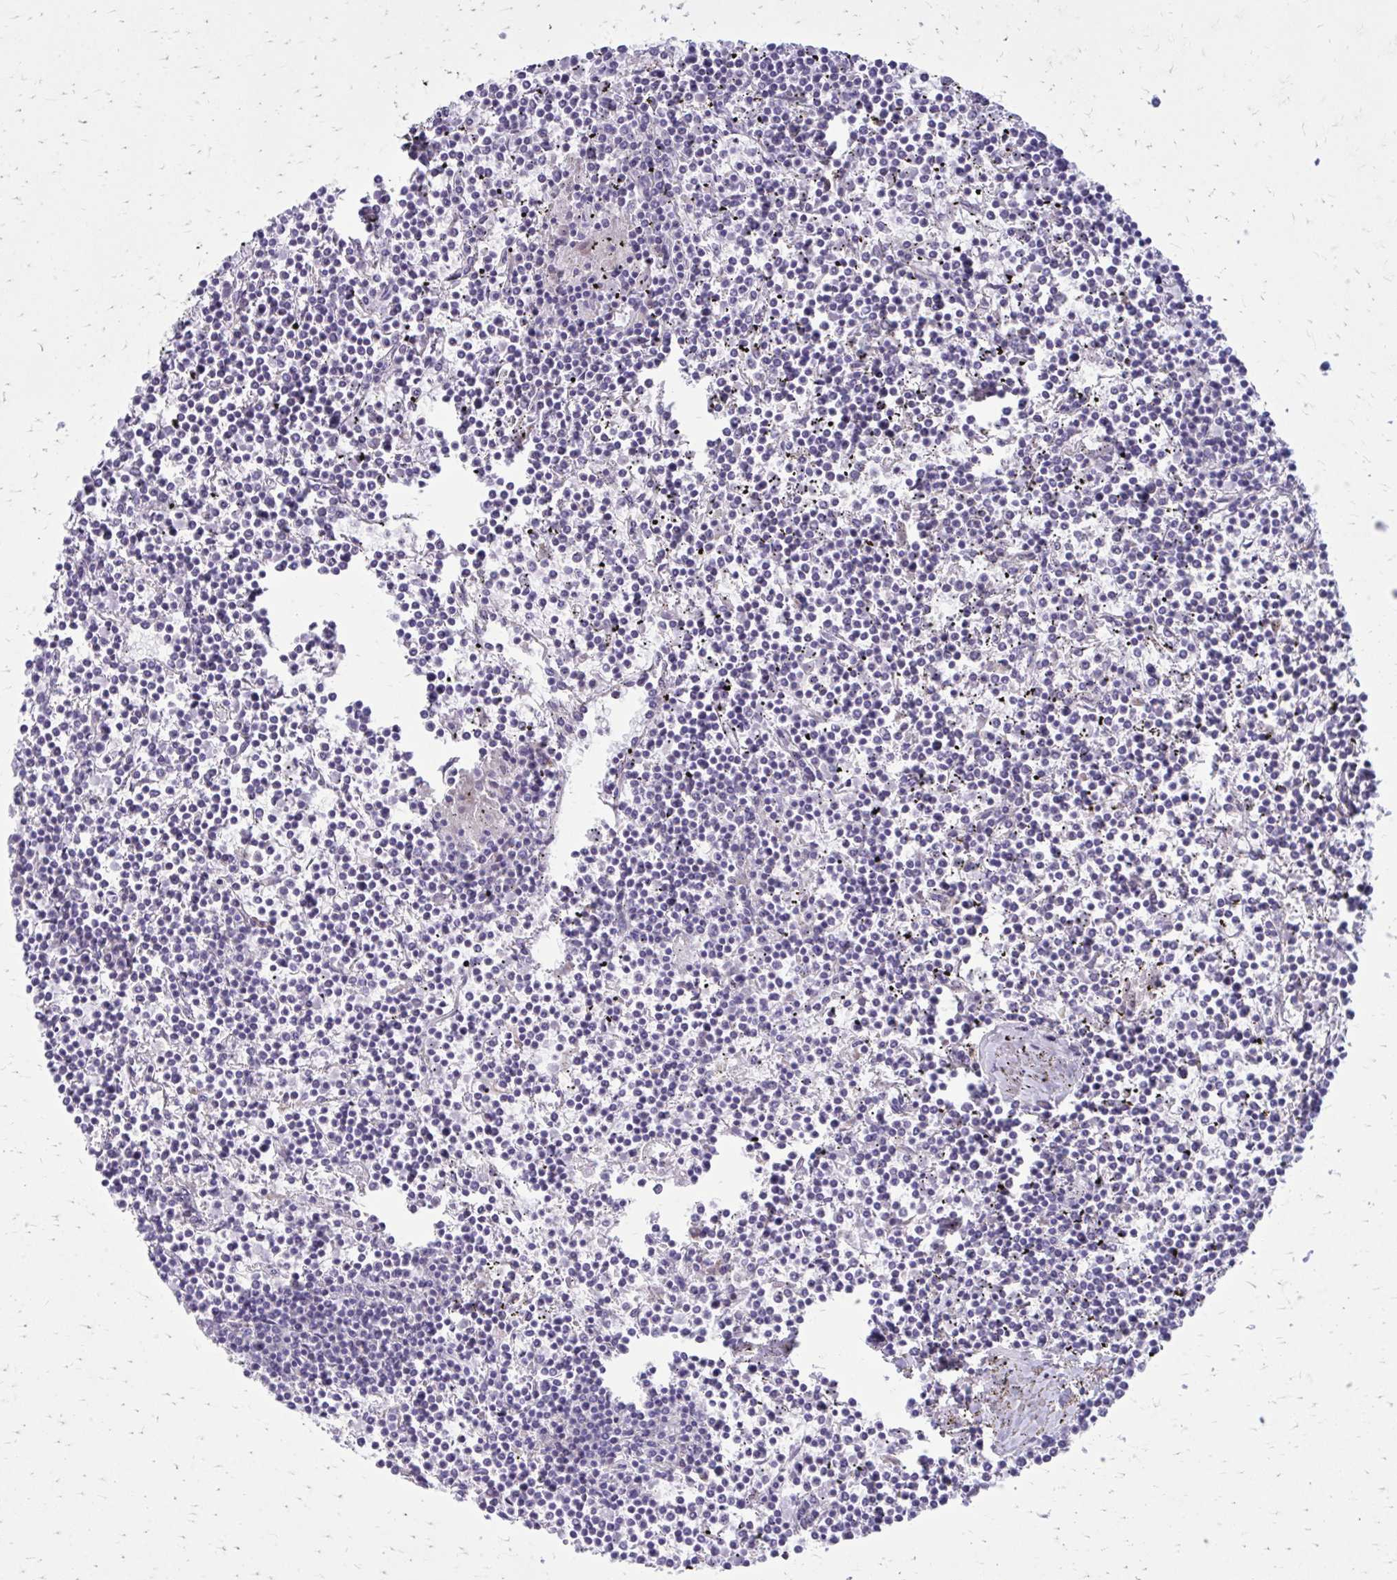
{"staining": {"intensity": "negative", "quantity": "none", "location": "none"}, "tissue": "lymphoma", "cell_type": "Tumor cells", "image_type": "cancer", "snomed": [{"axis": "morphology", "description": "Malignant lymphoma, non-Hodgkin's type, Low grade"}, {"axis": "topography", "description": "Spleen"}], "caption": "IHC histopathology image of lymphoma stained for a protein (brown), which reveals no expression in tumor cells.", "gene": "GIGYF2", "patient": {"sex": "female", "age": 19}}